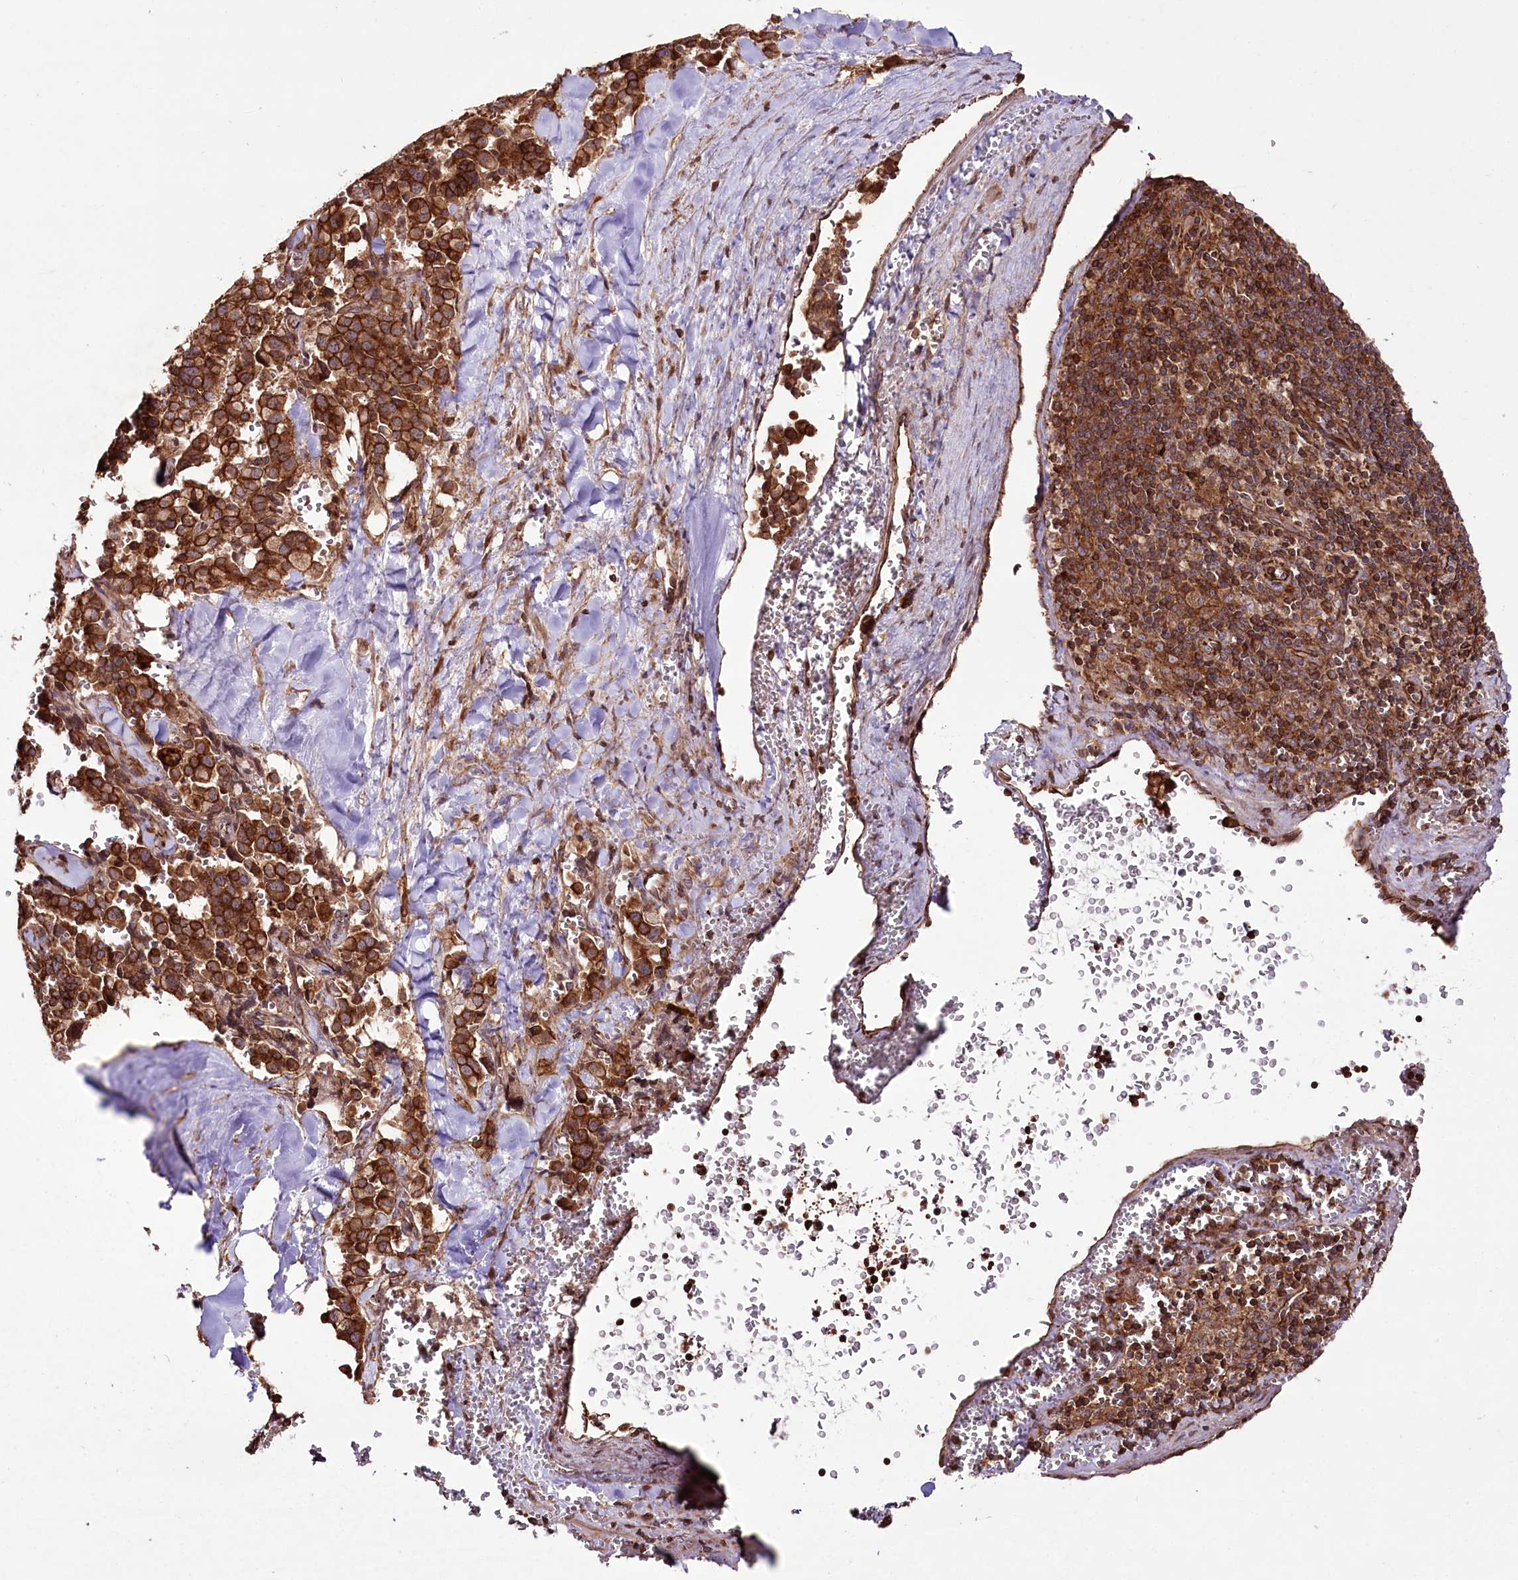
{"staining": {"intensity": "strong", "quantity": ">75%", "location": "cytoplasmic/membranous"}, "tissue": "pancreatic cancer", "cell_type": "Tumor cells", "image_type": "cancer", "snomed": [{"axis": "morphology", "description": "Adenocarcinoma, NOS"}, {"axis": "topography", "description": "Pancreas"}], "caption": "Pancreatic cancer tissue shows strong cytoplasmic/membranous positivity in approximately >75% of tumor cells, visualized by immunohistochemistry.", "gene": "DHX29", "patient": {"sex": "male", "age": 65}}